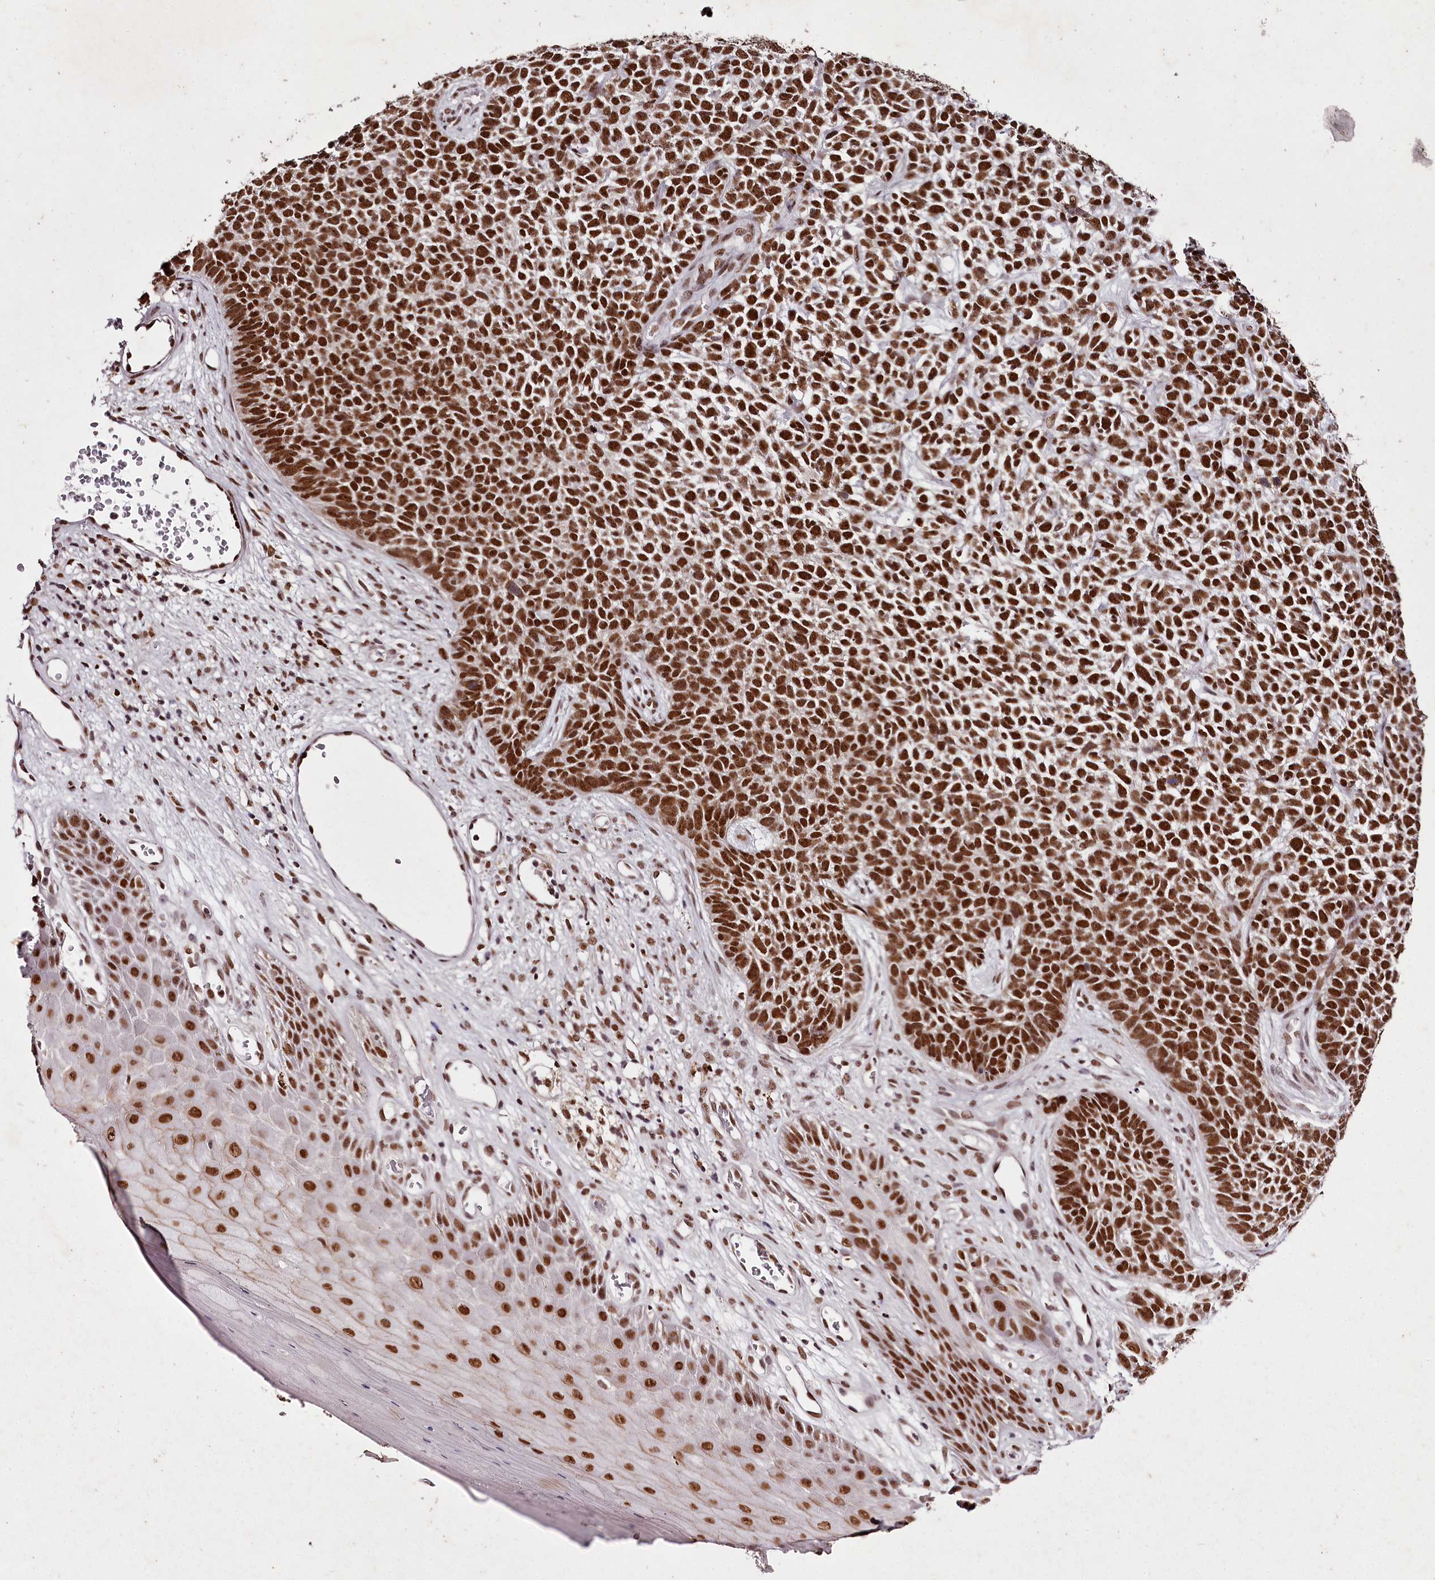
{"staining": {"intensity": "strong", "quantity": ">75%", "location": "nuclear"}, "tissue": "skin cancer", "cell_type": "Tumor cells", "image_type": "cancer", "snomed": [{"axis": "morphology", "description": "Basal cell carcinoma"}, {"axis": "topography", "description": "Skin"}], "caption": "Human skin basal cell carcinoma stained for a protein (brown) reveals strong nuclear positive staining in approximately >75% of tumor cells.", "gene": "PSPC1", "patient": {"sex": "female", "age": 84}}